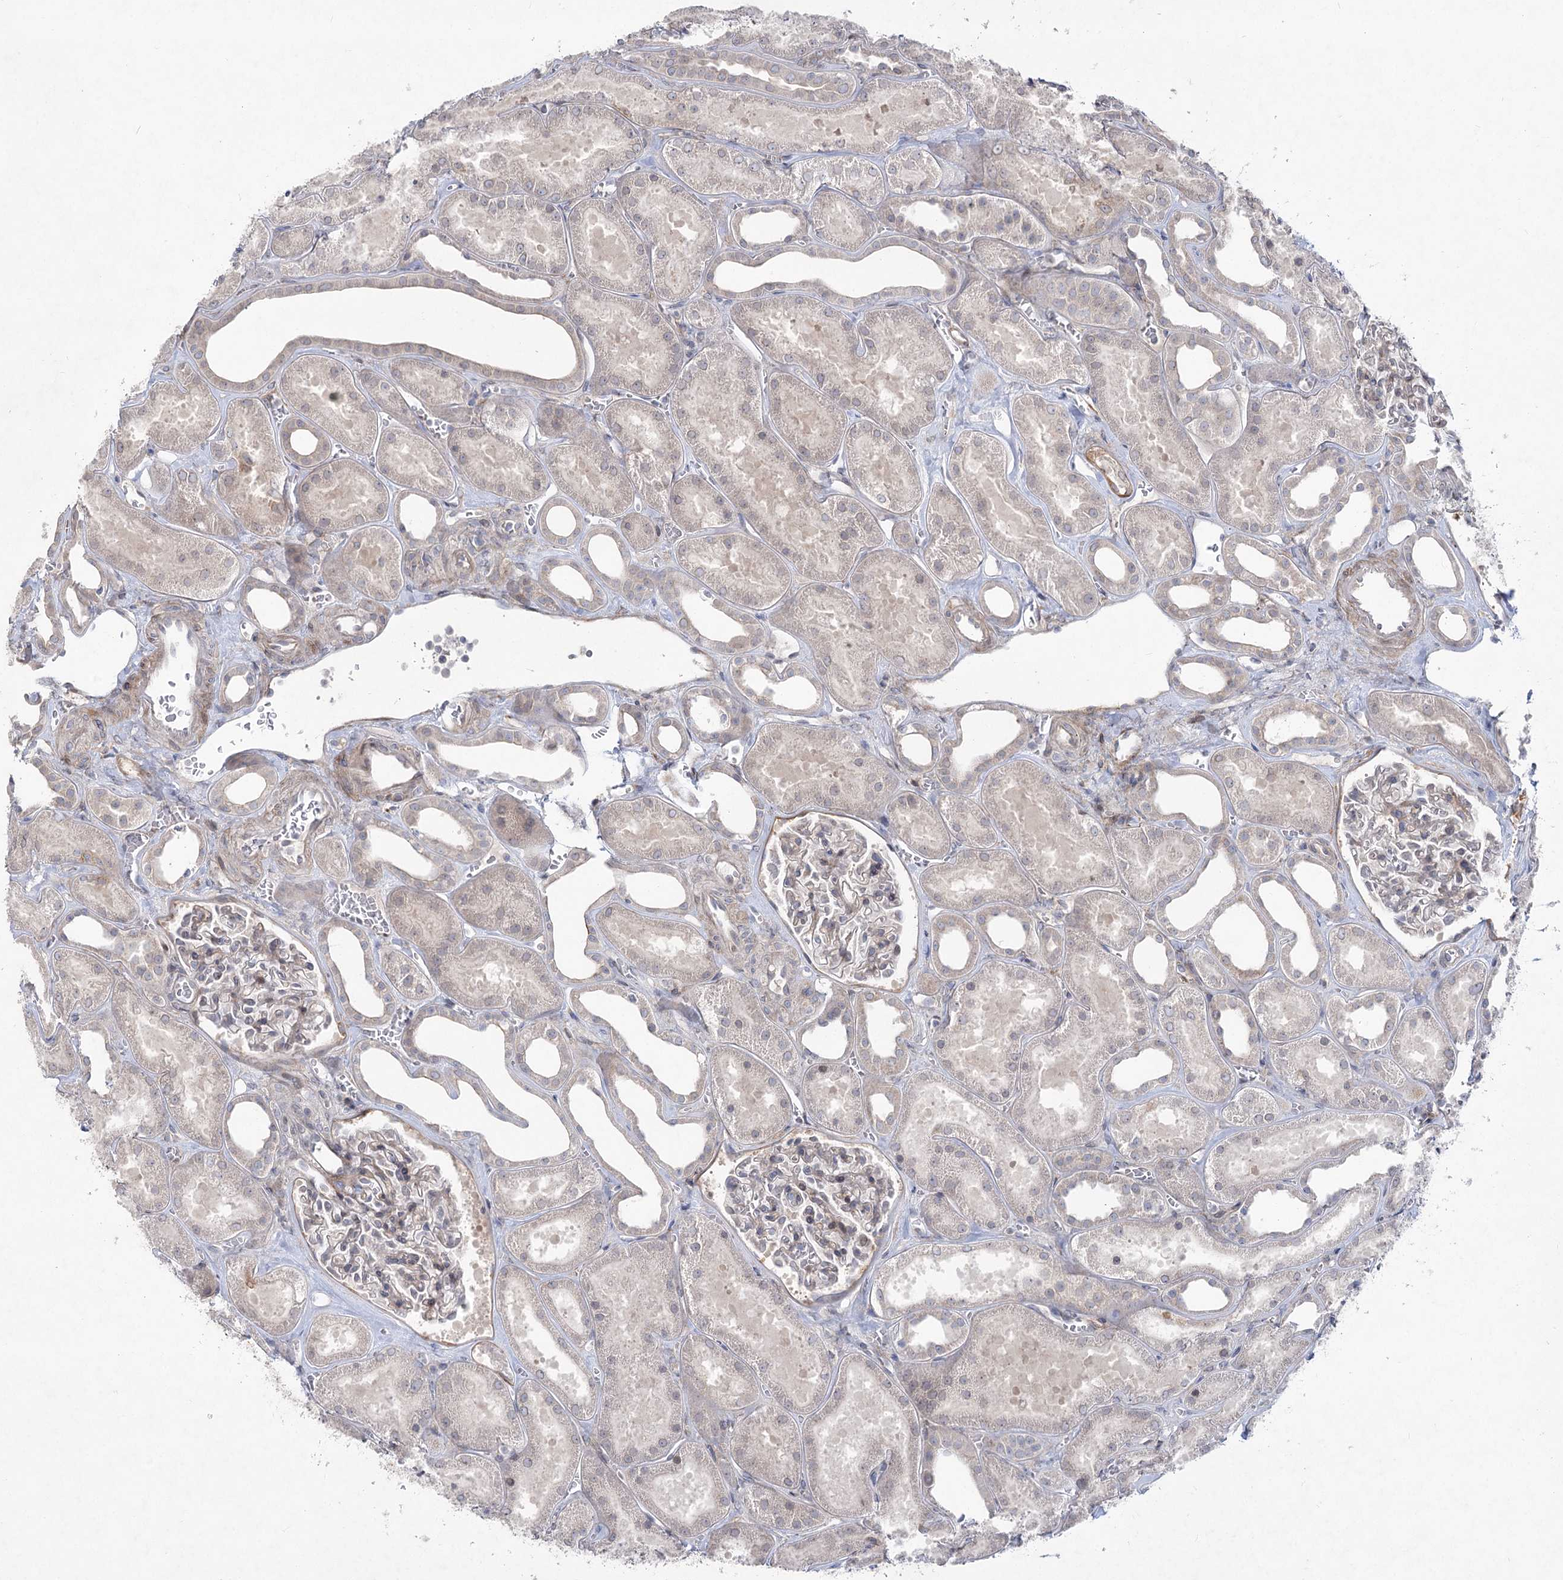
{"staining": {"intensity": "weak", "quantity": "25%-75%", "location": "cytoplasmic/membranous"}, "tissue": "kidney", "cell_type": "Cells in glomeruli", "image_type": "normal", "snomed": [{"axis": "morphology", "description": "Normal tissue, NOS"}, {"axis": "morphology", "description": "Adenocarcinoma, NOS"}, {"axis": "topography", "description": "Kidney"}], "caption": "Benign kidney shows weak cytoplasmic/membranous staining in about 25%-75% of cells in glomeruli, visualized by immunohistochemistry. (IHC, brightfield microscopy, high magnification).", "gene": "SH3BP5L", "patient": {"sex": "female", "age": 68}}